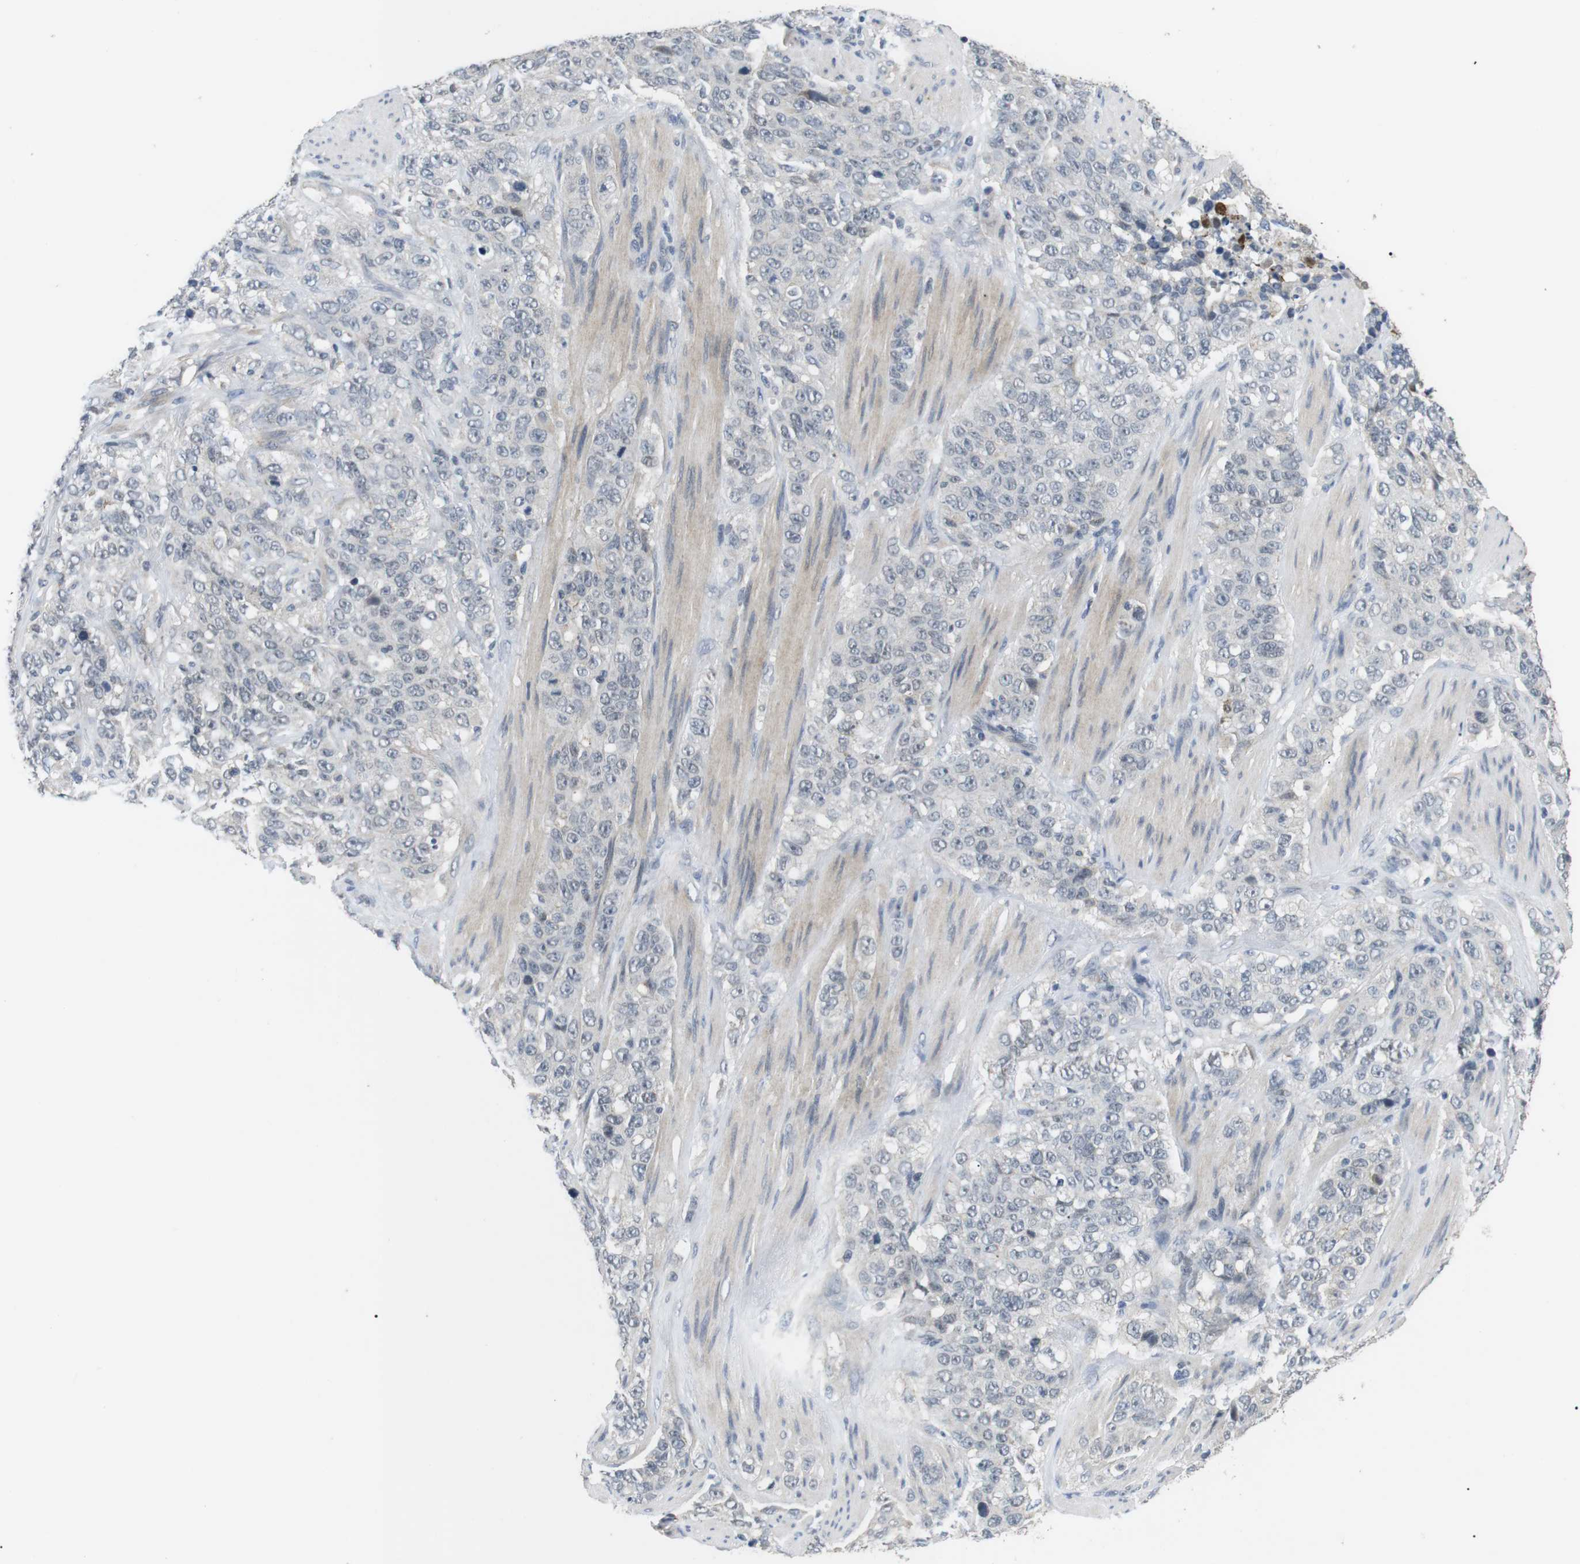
{"staining": {"intensity": "negative", "quantity": "none", "location": "none"}, "tissue": "stomach cancer", "cell_type": "Tumor cells", "image_type": "cancer", "snomed": [{"axis": "morphology", "description": "Adenocarcinoma, NOS"}, {"axis": "topography", "description": "Stomach"}], "caption": "A micrograph of human adenocarcinoma (stomach) is negative for staining in tumor cells.", "gene": "NECTIN1", "patient": {"sex": "male", "age": 48}}